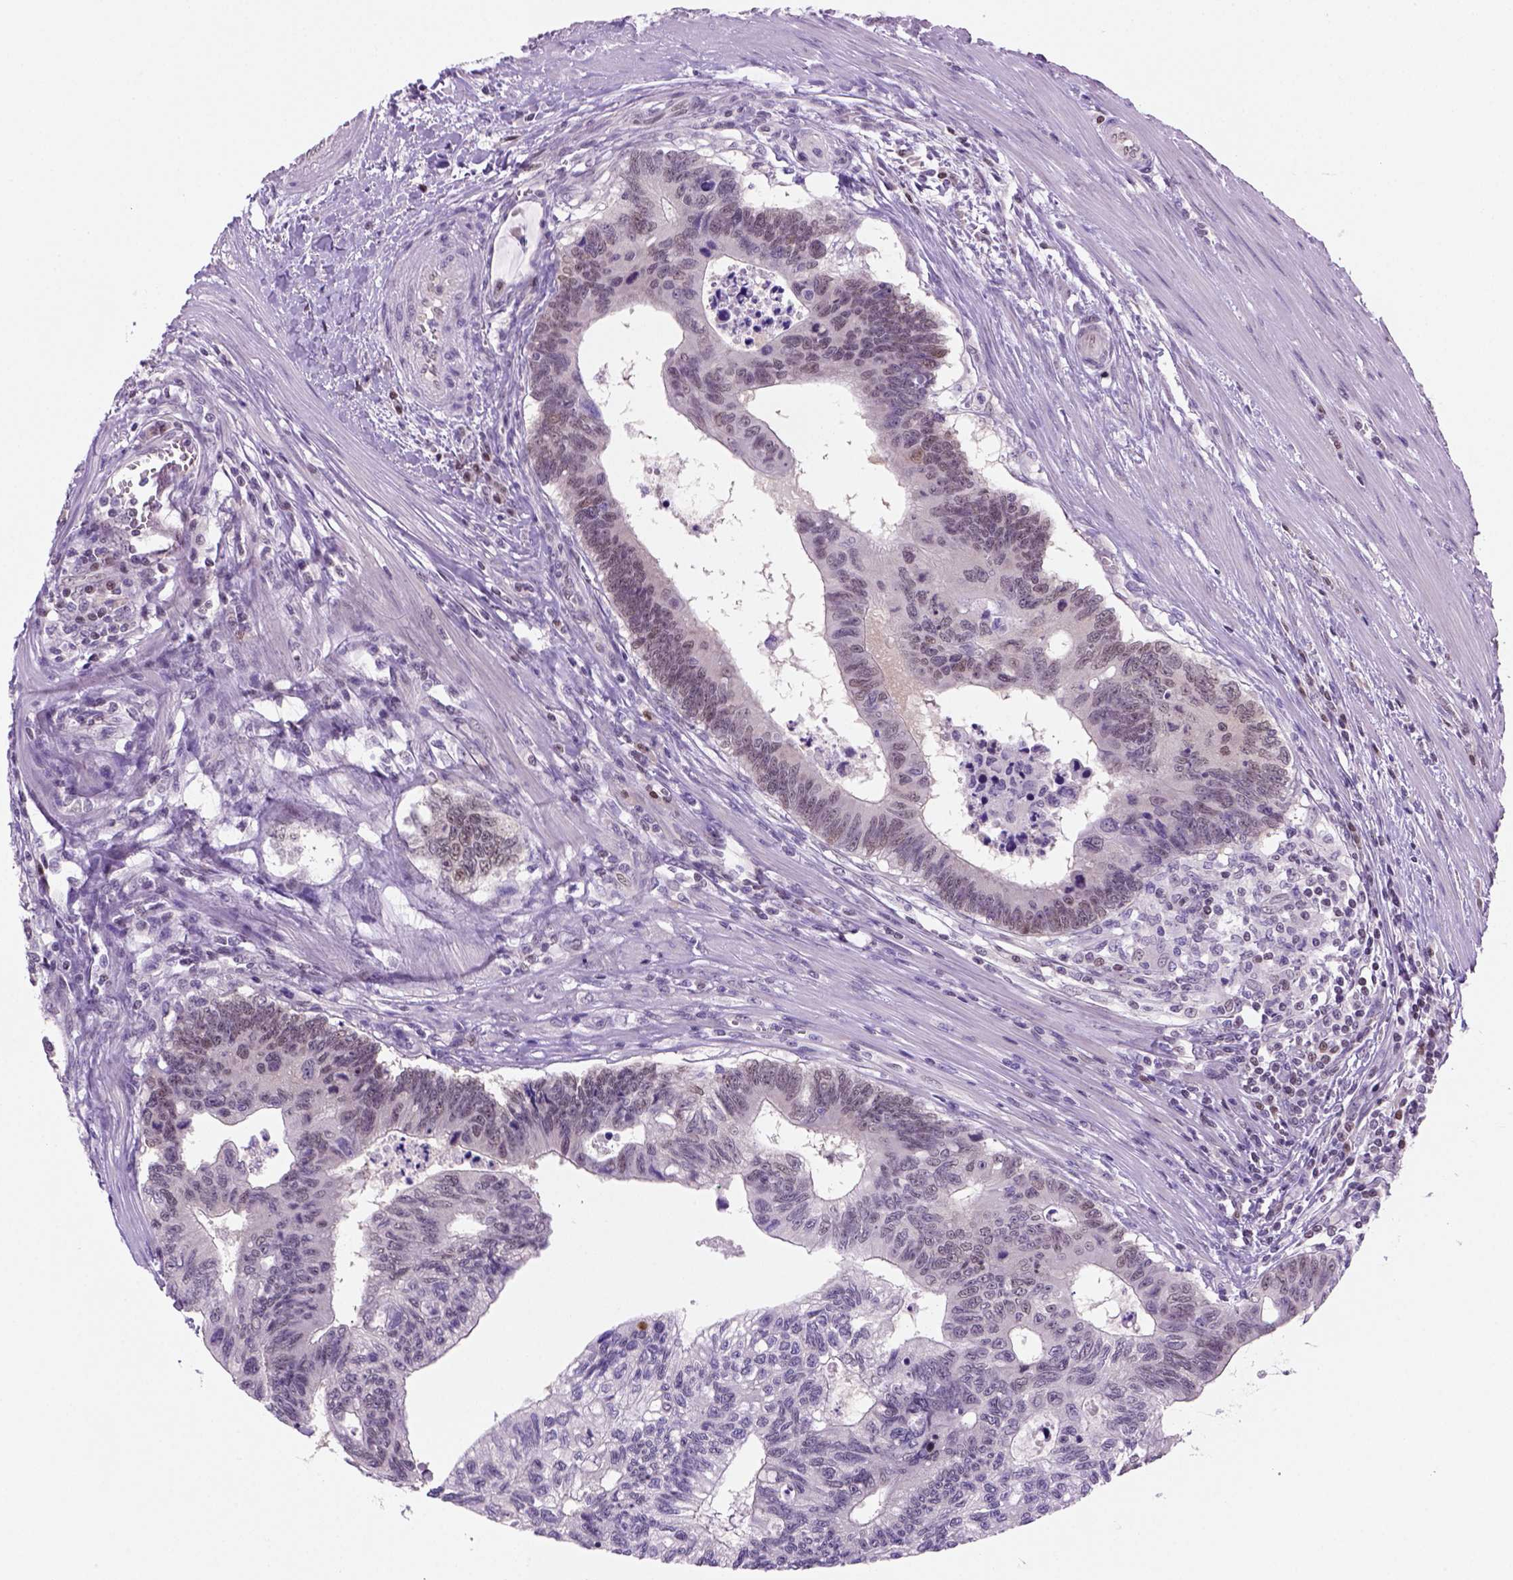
{"staining": {"intensity": "weak", "quantity": "<25%", "location": "nuclear"}, "tissue": "colorectal cancer", "cell_type": "Tumor cells", "image_type": "cancer", "snomed": [{"axis": "morphology", "description": "Adenocarcinoma, NOS"}, {"axis": "topography", "description": "Colon"}], "caption": "Immunohistochemistry of human colorectal adenocarcinoma shows no expression in tumor cells.", "gene": "MGMT", "patient": {"sex": "female", "age": 77}}